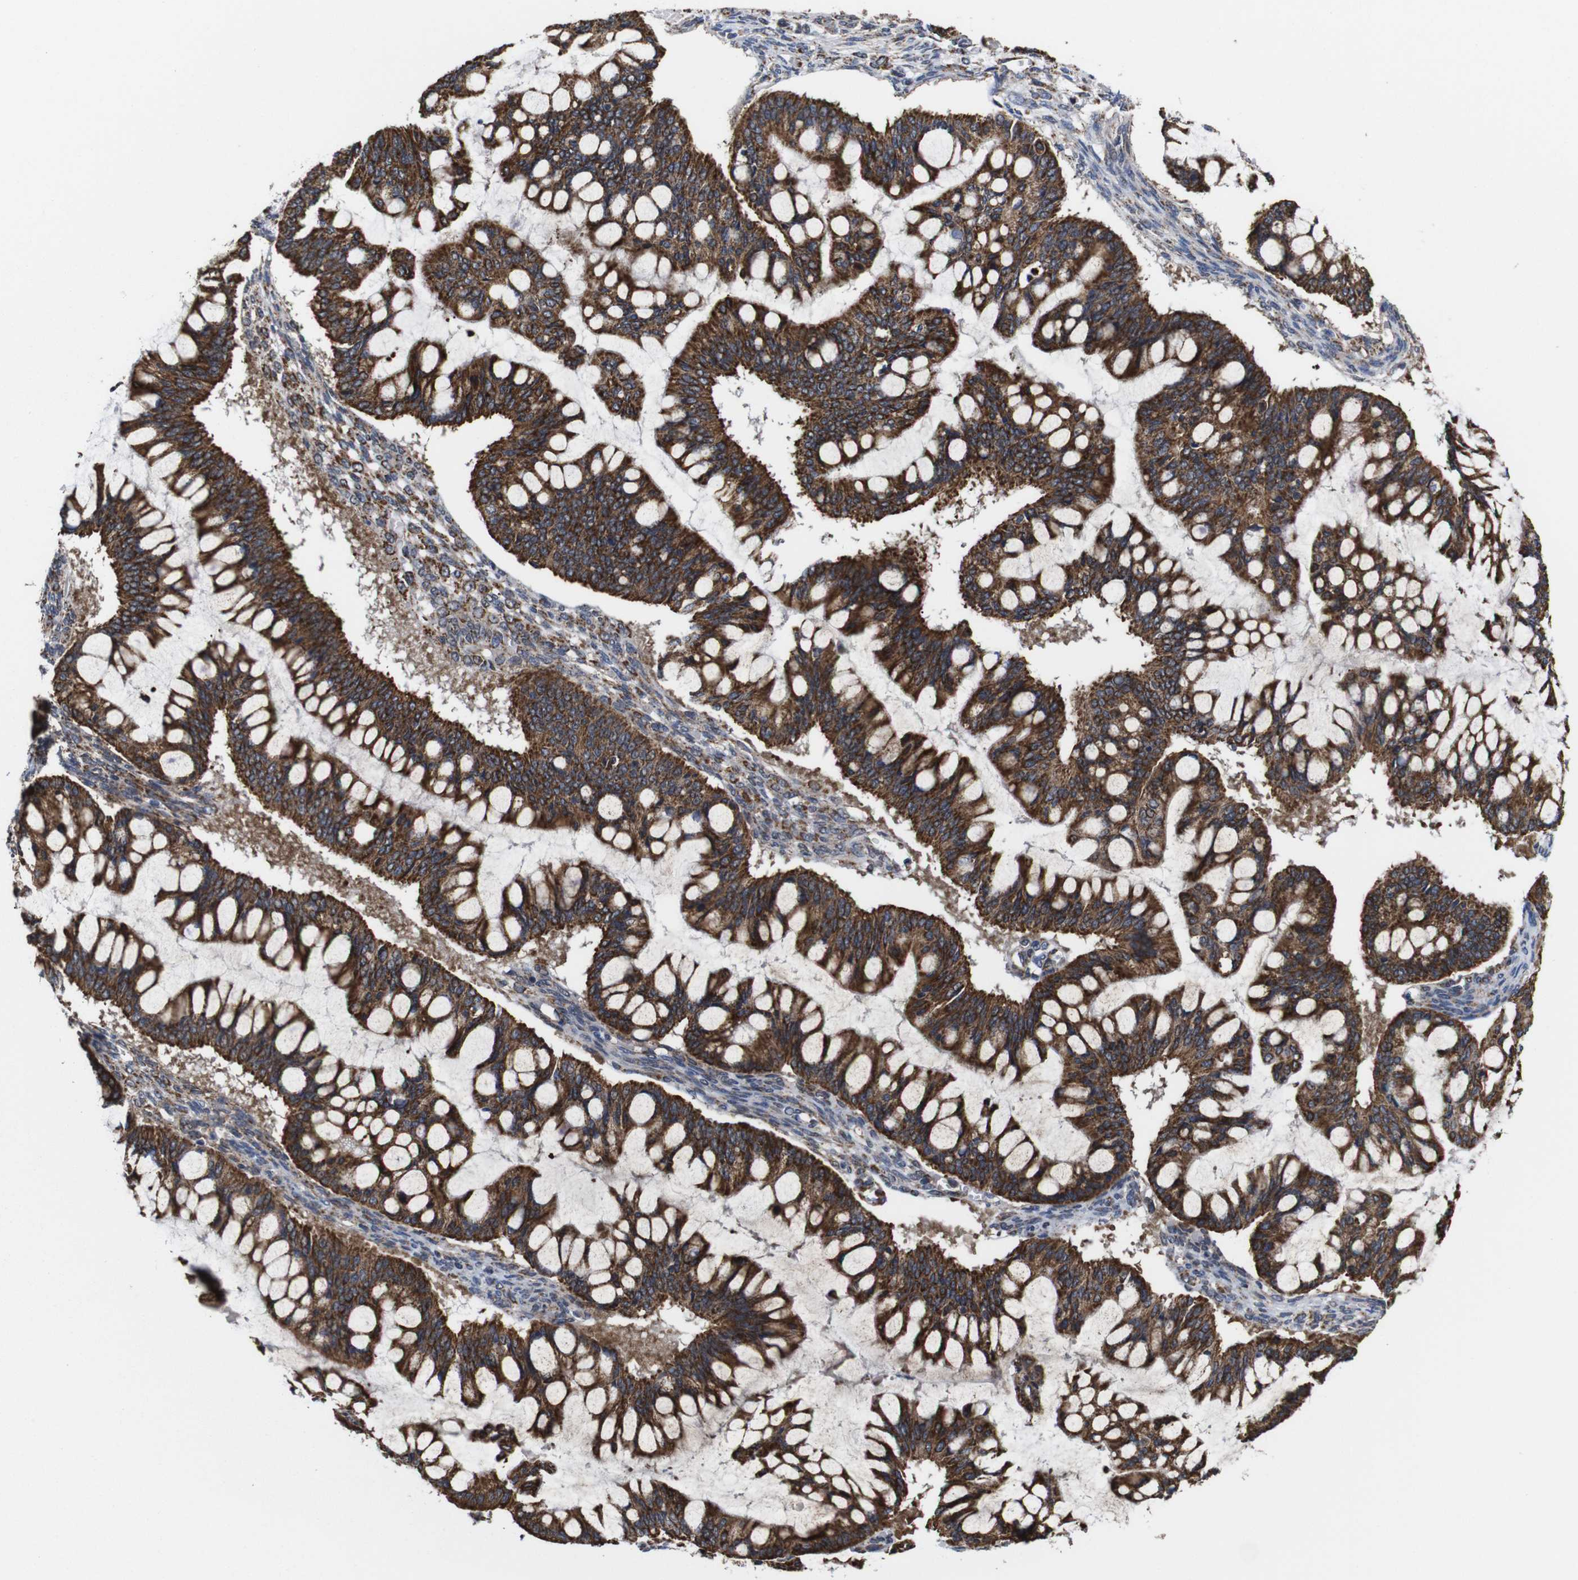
{"staining": {"intensity": "strong", "quantity": ">75%", "location": "cytoplasmic/membranous"}, "tissue": "ovarian cancer", "cell_type": "Tumor cells", "image_type": "cancer", "snomed": [{"axis": "morphology", "description": "Cystadenocarcinoma, mucinous, NOS"}, {"axis": "topography", "description": "Ovary"}], "caption": "High-power microscopy captured an immunohistochemistry micrograph of mucinous cystadenocarcinoma (ovarian), revealing strong cytoplasmic/membranous positivity in about >75% of tumor cells.", "gene": "C17orf80", "patient": {"sex": "female", "age": 73}}